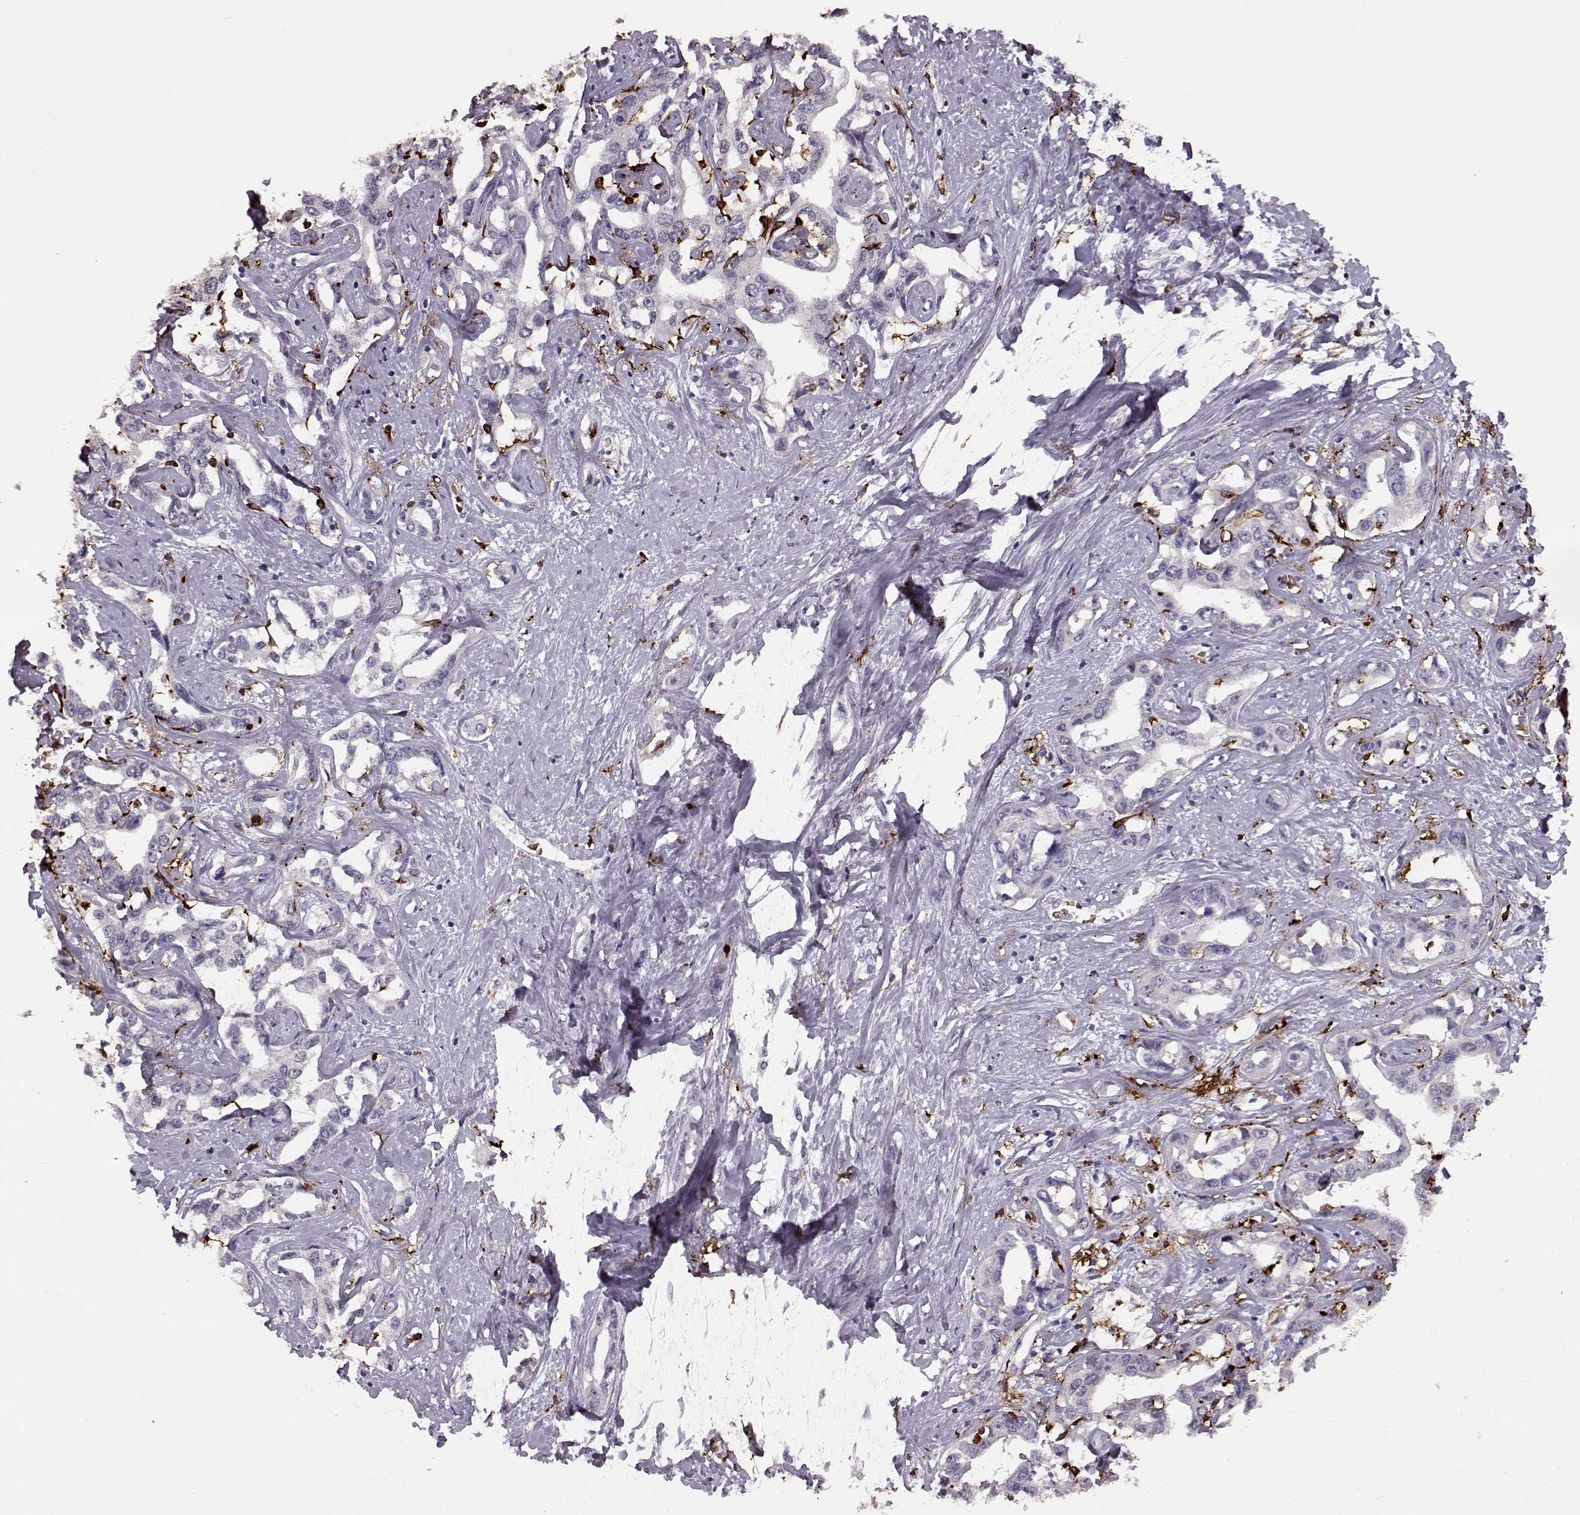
{"staining": {"intensity": "negative", "quantity": "none", "location": "none"}, "tissue": "liver cancer", "cell_type": "Tumor cells", "image_type": "cancer", "snomed": [{"axis": "morphology", "description": "Cholangiocarcinoma"}, {"axis": "topography", "description": "Liver"}], "caption": "An IHC photomicrograph of liver cancer (cholangiocarcinoma) is shown. There is no staining in tumor cells of liver cancer (cholangiocarcinoma).", "gene": "CCNF", "patient": {"sex": "male", "age": 59}}